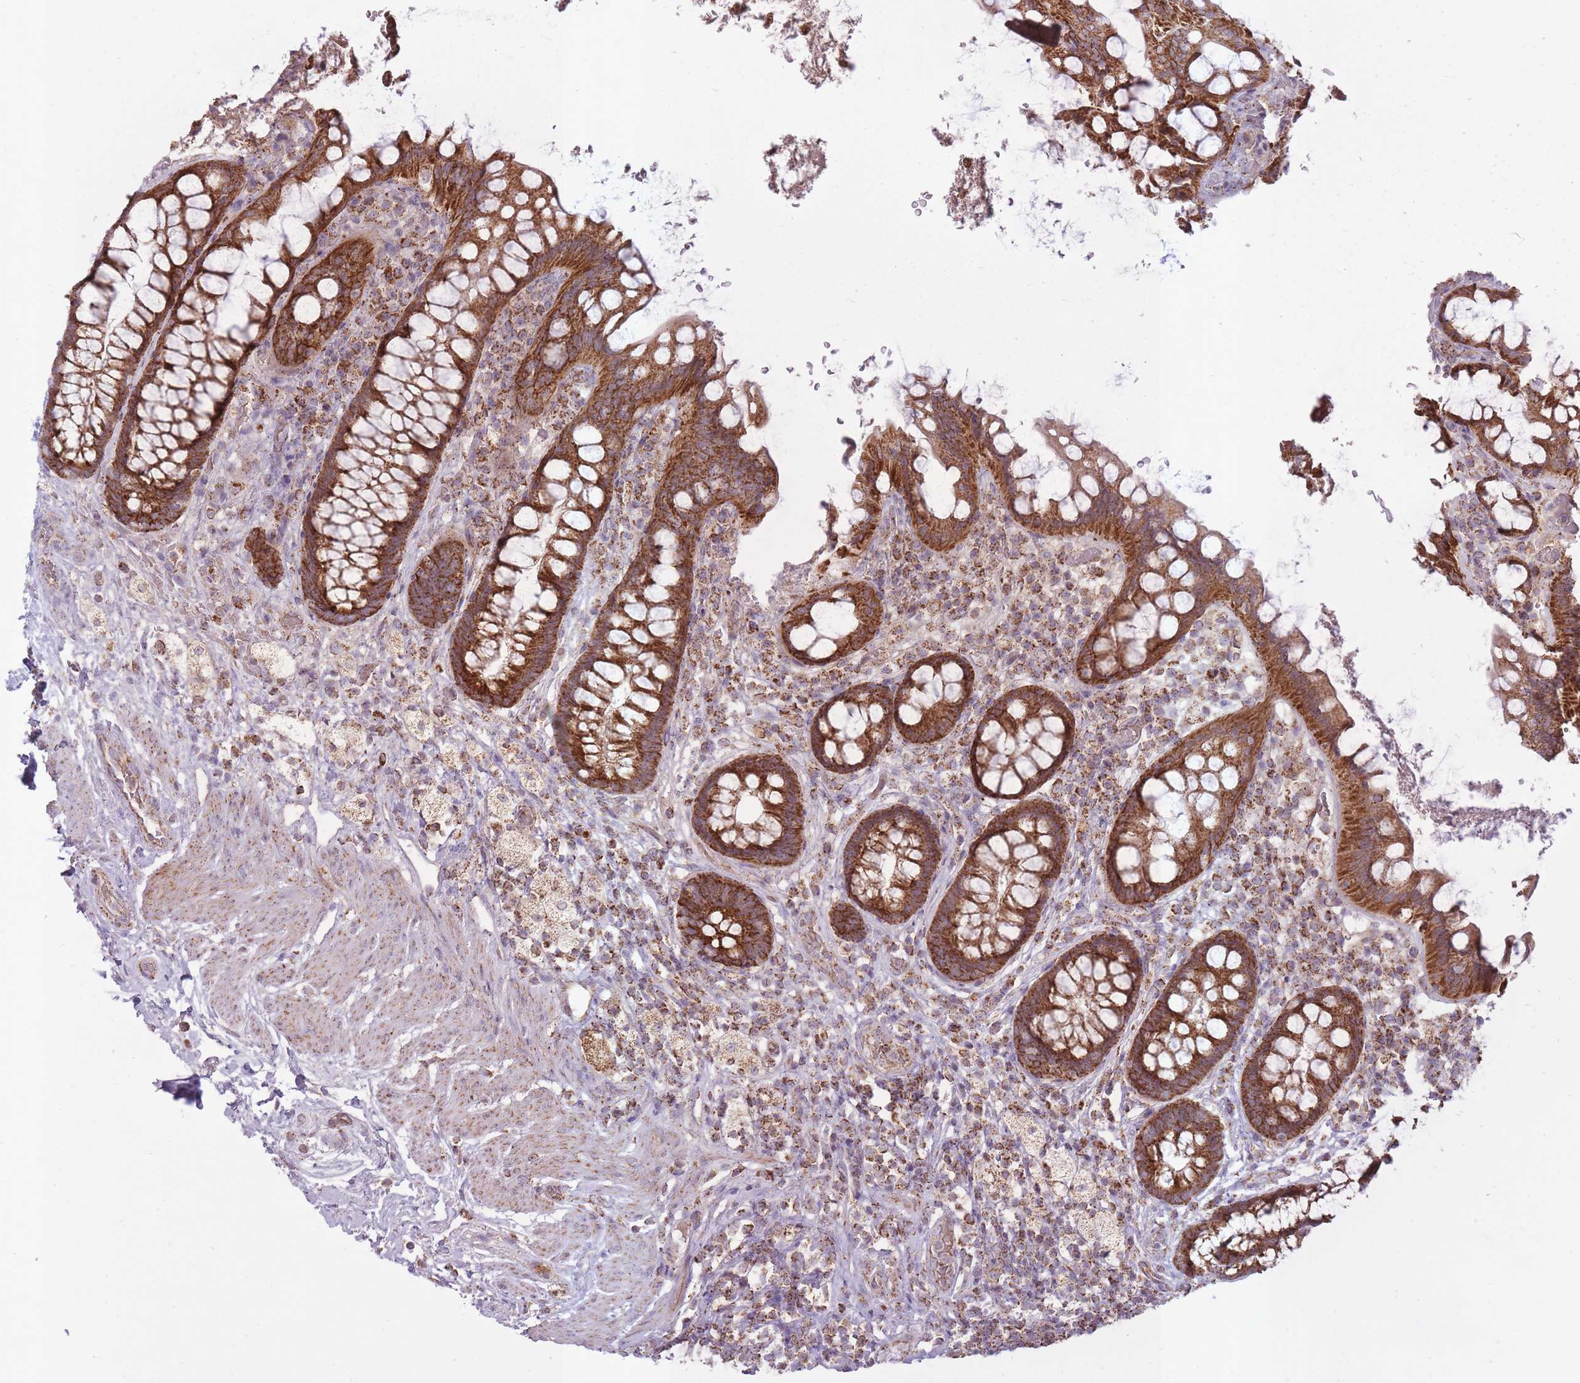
{"staining": {"intensity": "strong", "quantity": ">75%", "location": "cytoplasmic/membranous"}, "tissue": "rectum", "cell_type": "Glandular cells", "image_type": "normal", "snomed": [{"axis": "morphology", "description": "Normal tissue, NOS"}, {"axis": "topography", "description": "Rectum"}, {"axis": "topography", "description": "Peripheral nerve tissue"}], "caption": "This is a micrograph of immunohistochemistry (IHC) staining of unremarkable rectum, which shows strong positivity in the cytoplasmic/membranous of glandular cells.", "gene": "LIN7C", "patient": {"sex": "female", "age": 69}}